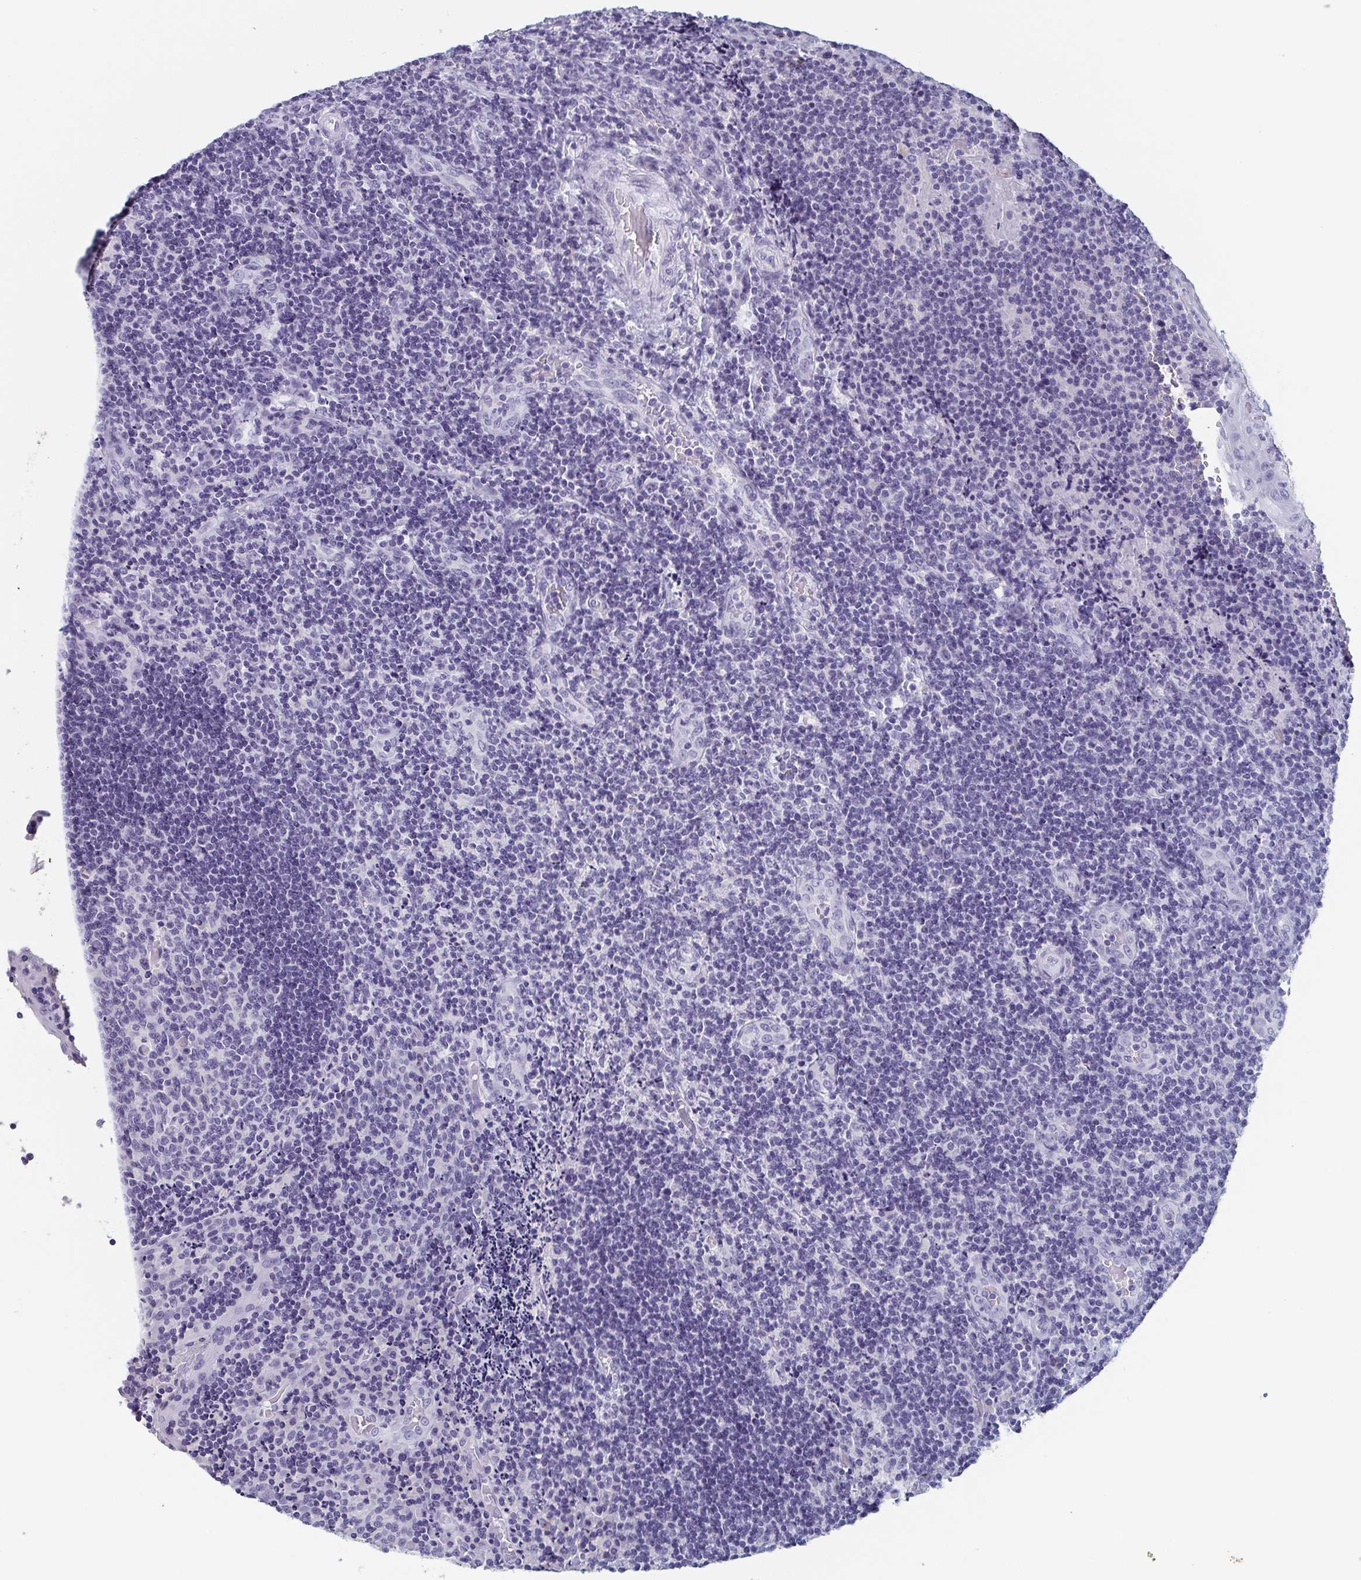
{"staining": {"intensity": "negative", "quantity": "none", "location": "none"}, "tissue": "tonsil", "cell_type": "Germinal center cells", "image_type": "normal", "snomed": [{"axis": "morphology", "description": "Normal tissue, NOS"}, {"axis": "topography", "description": "Tonsil"}], "caption": "This is an immunohistochemistry histopathology image of normal tonsil. There is no expression in germinal center cells.", "gene": "ITLN1", "patient": {"sex": "male", "age": 17}}